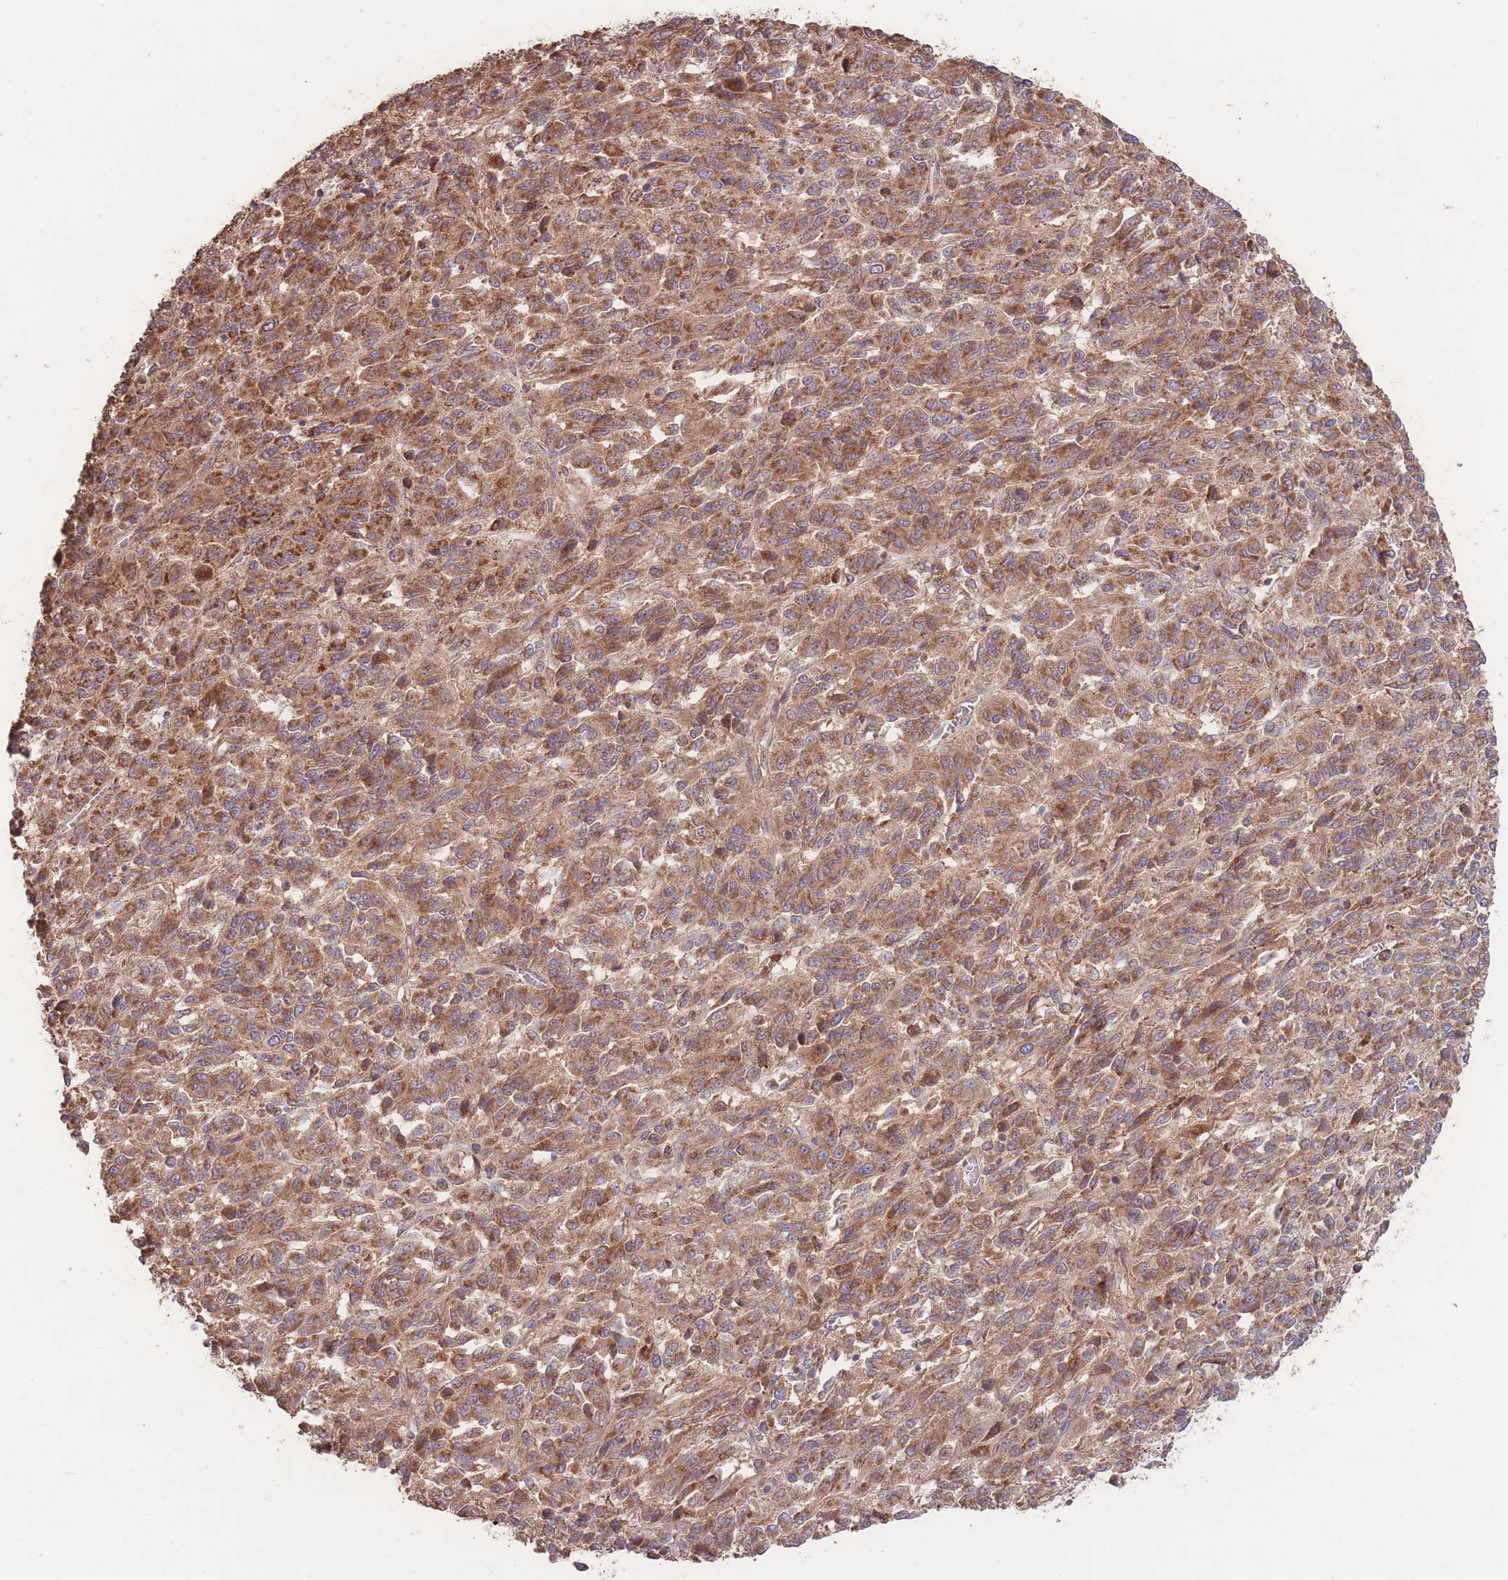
{"staining": {"intensity": "moderate", "quantity": ">75%", "location": "cytoplasmic/membranous"}, "tissue": "melanoma", "cell_type": "Tumor cells", "image_type": "cancer", "snomed": [{"axis": "morphology", "description": "Malignant melanoma, Metastatic site"}, {"axis": "topography", "description": "Lung"}], "caption": "Immunohistochemical staining of human melanoma exhibits moderate cytoplasmic/membranous protein expression in about >75% of tumor cells.", "gene": "EEF1AKMT1", "patient": {"sex": "male", "age": 64}}